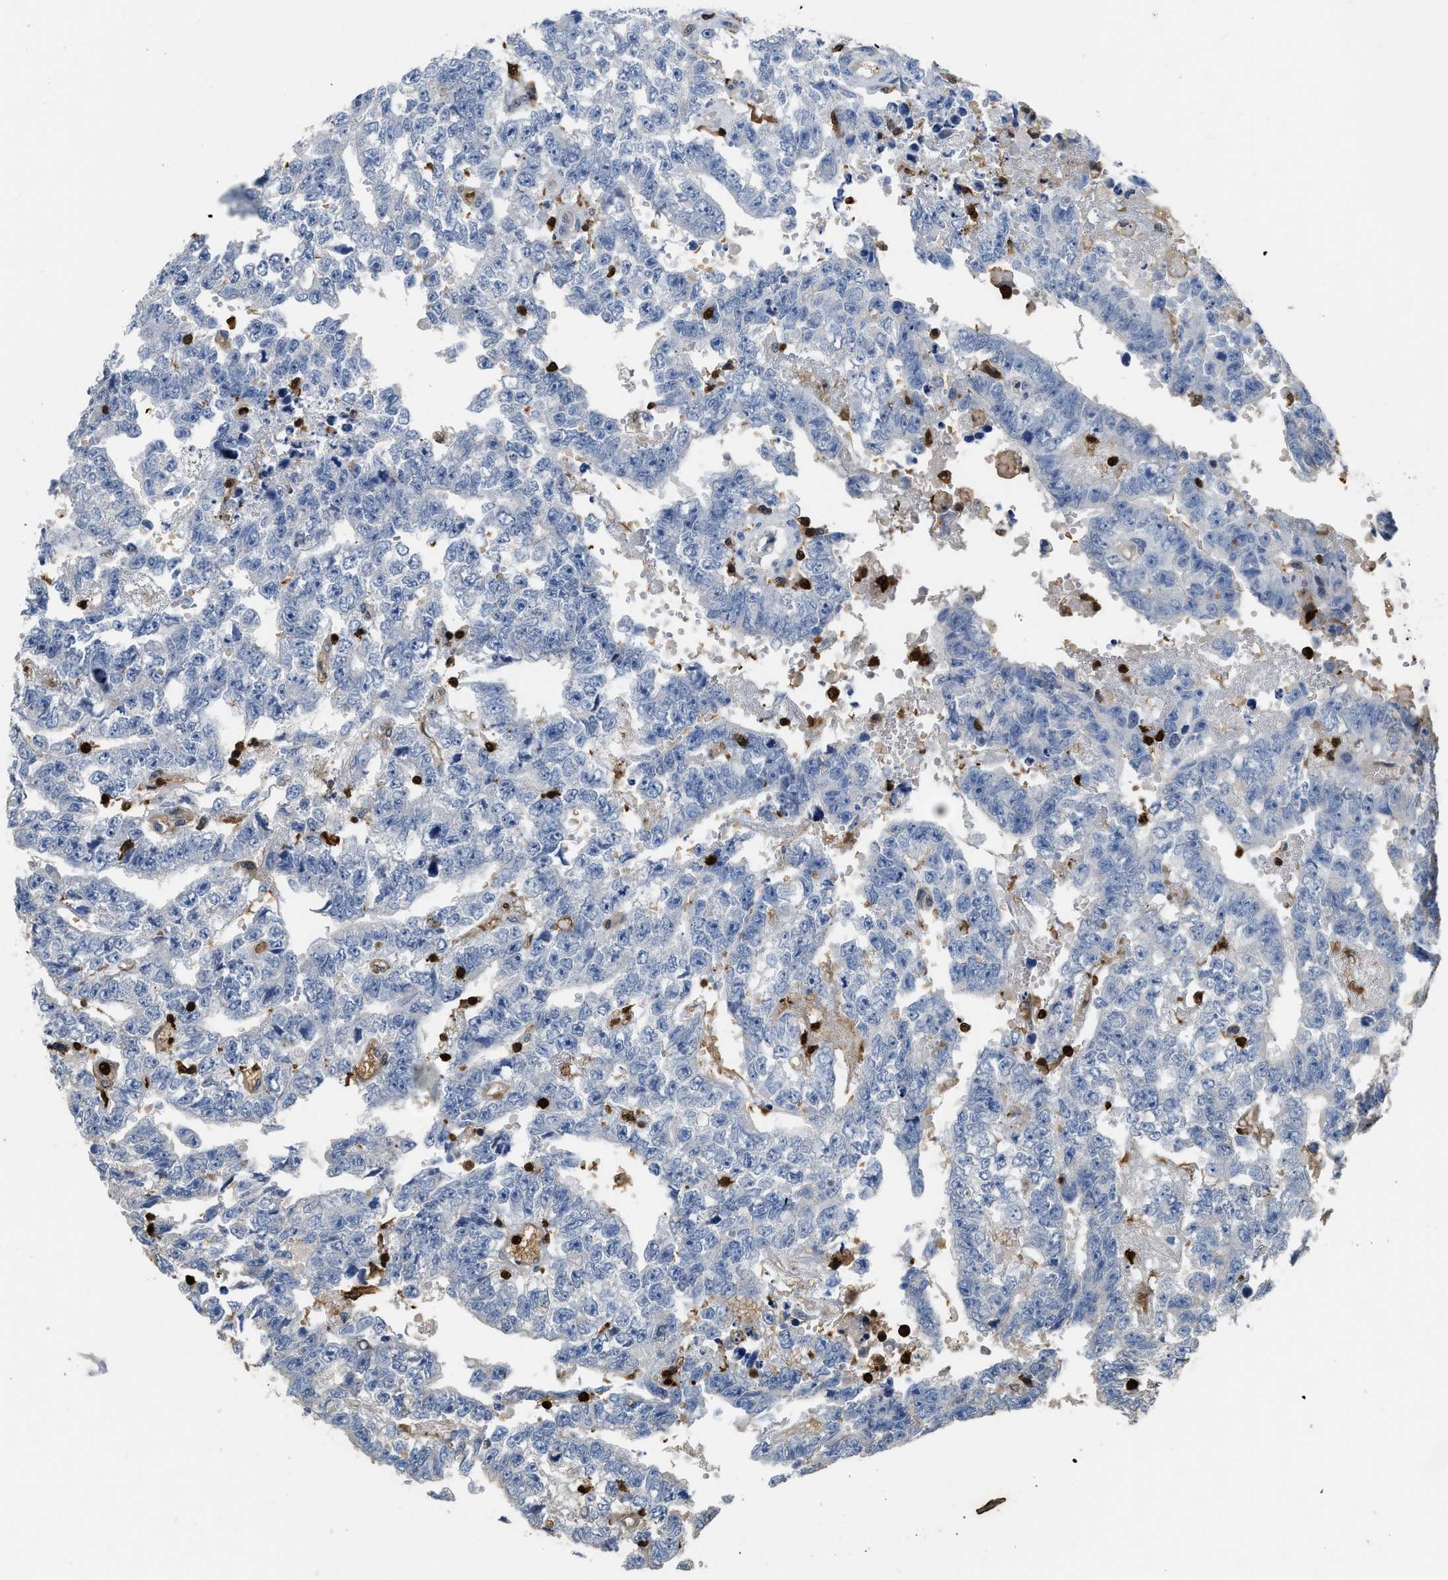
{"staining": {"intensity": "negative", "quantity": "none", "location": "none"}, "tissue": "testis cancer", "cell_type": "Tumor cells", "image_type": "cancer", "snomed": [{"axis": "morphology", "description": "Carcinoma, Embryonal, NOS"}, {"axis": "topography", "description": "Testis"}], "caption": "Immunohistochemistry (IHC) histopathology image of neoplastic tissue: testis cancer (embryonal carcinoma) stained with DAB exhibits no significant protein staining in tumor cells.", "gene": "ARHGDIB", "patient": {"sex": "male", "age": 25}}